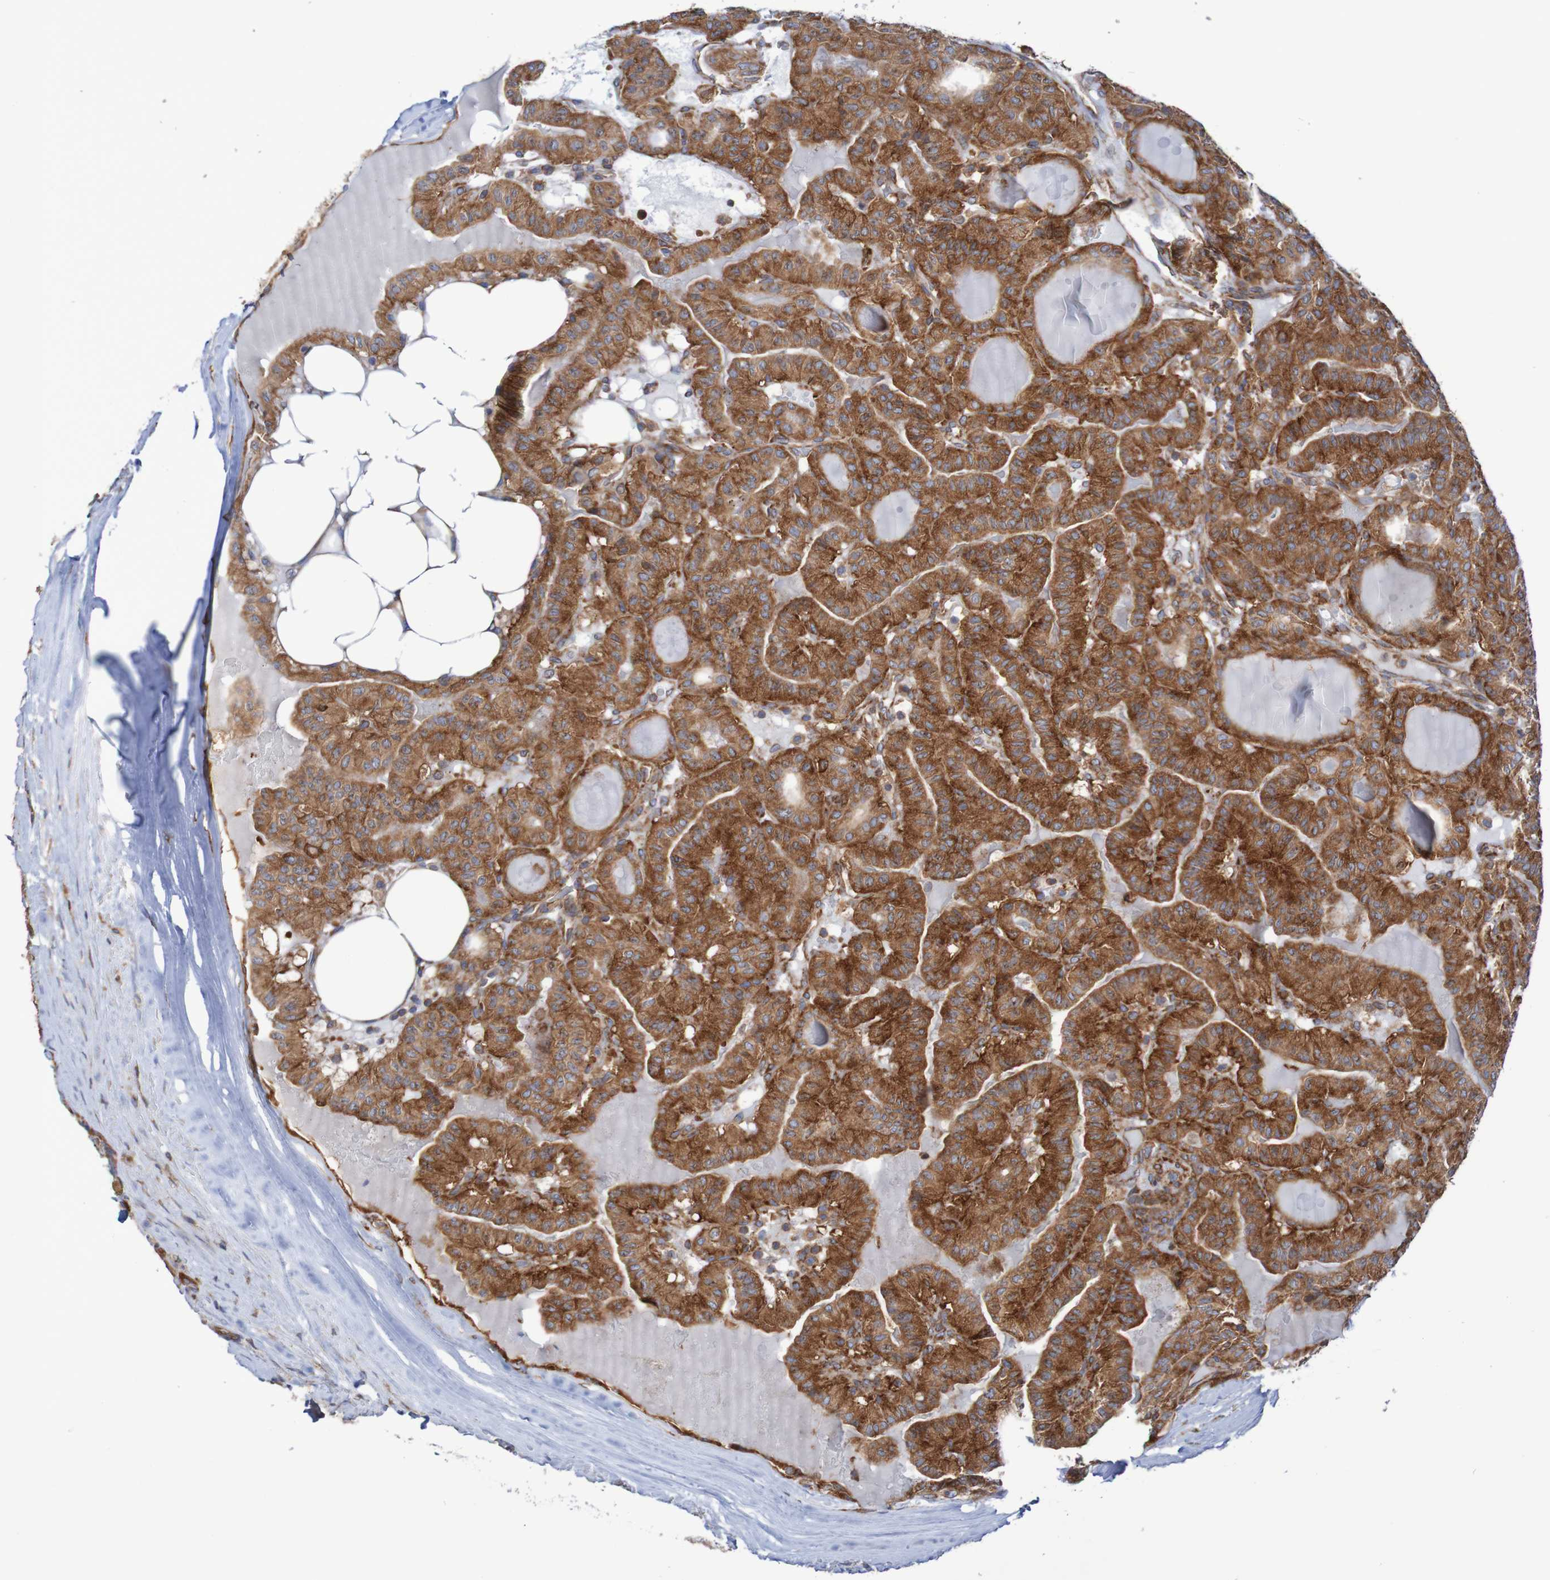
{"staining": {"intensity": "strong", "quantity": ">75%", "location": "cytoplasmic/membranous"}, "tissue": "thyroid cancer", "cell_type": "Tumor cells", "image_type": "cancer", "snomed": [{"axis": "morphology", "description": "Papillary adenocarcinoma, NOS"}, {"axis": "topography", "description": "Thyroid gland"}], "caption": "Immunohistochemical staining of human papillary adenocarcinoma (thyroid) exhibits high levels of strong cytoplasmic/membranous expression in approximately >75% of tumor cells. The staining was performed using DAB (3,3'-diaminobenzidine), with brown indicating positive protein expression. Nuclei are stained blue with hematoxylin.", "gene": "FXR2", "patient": {"sex": "male", "age": 77}}